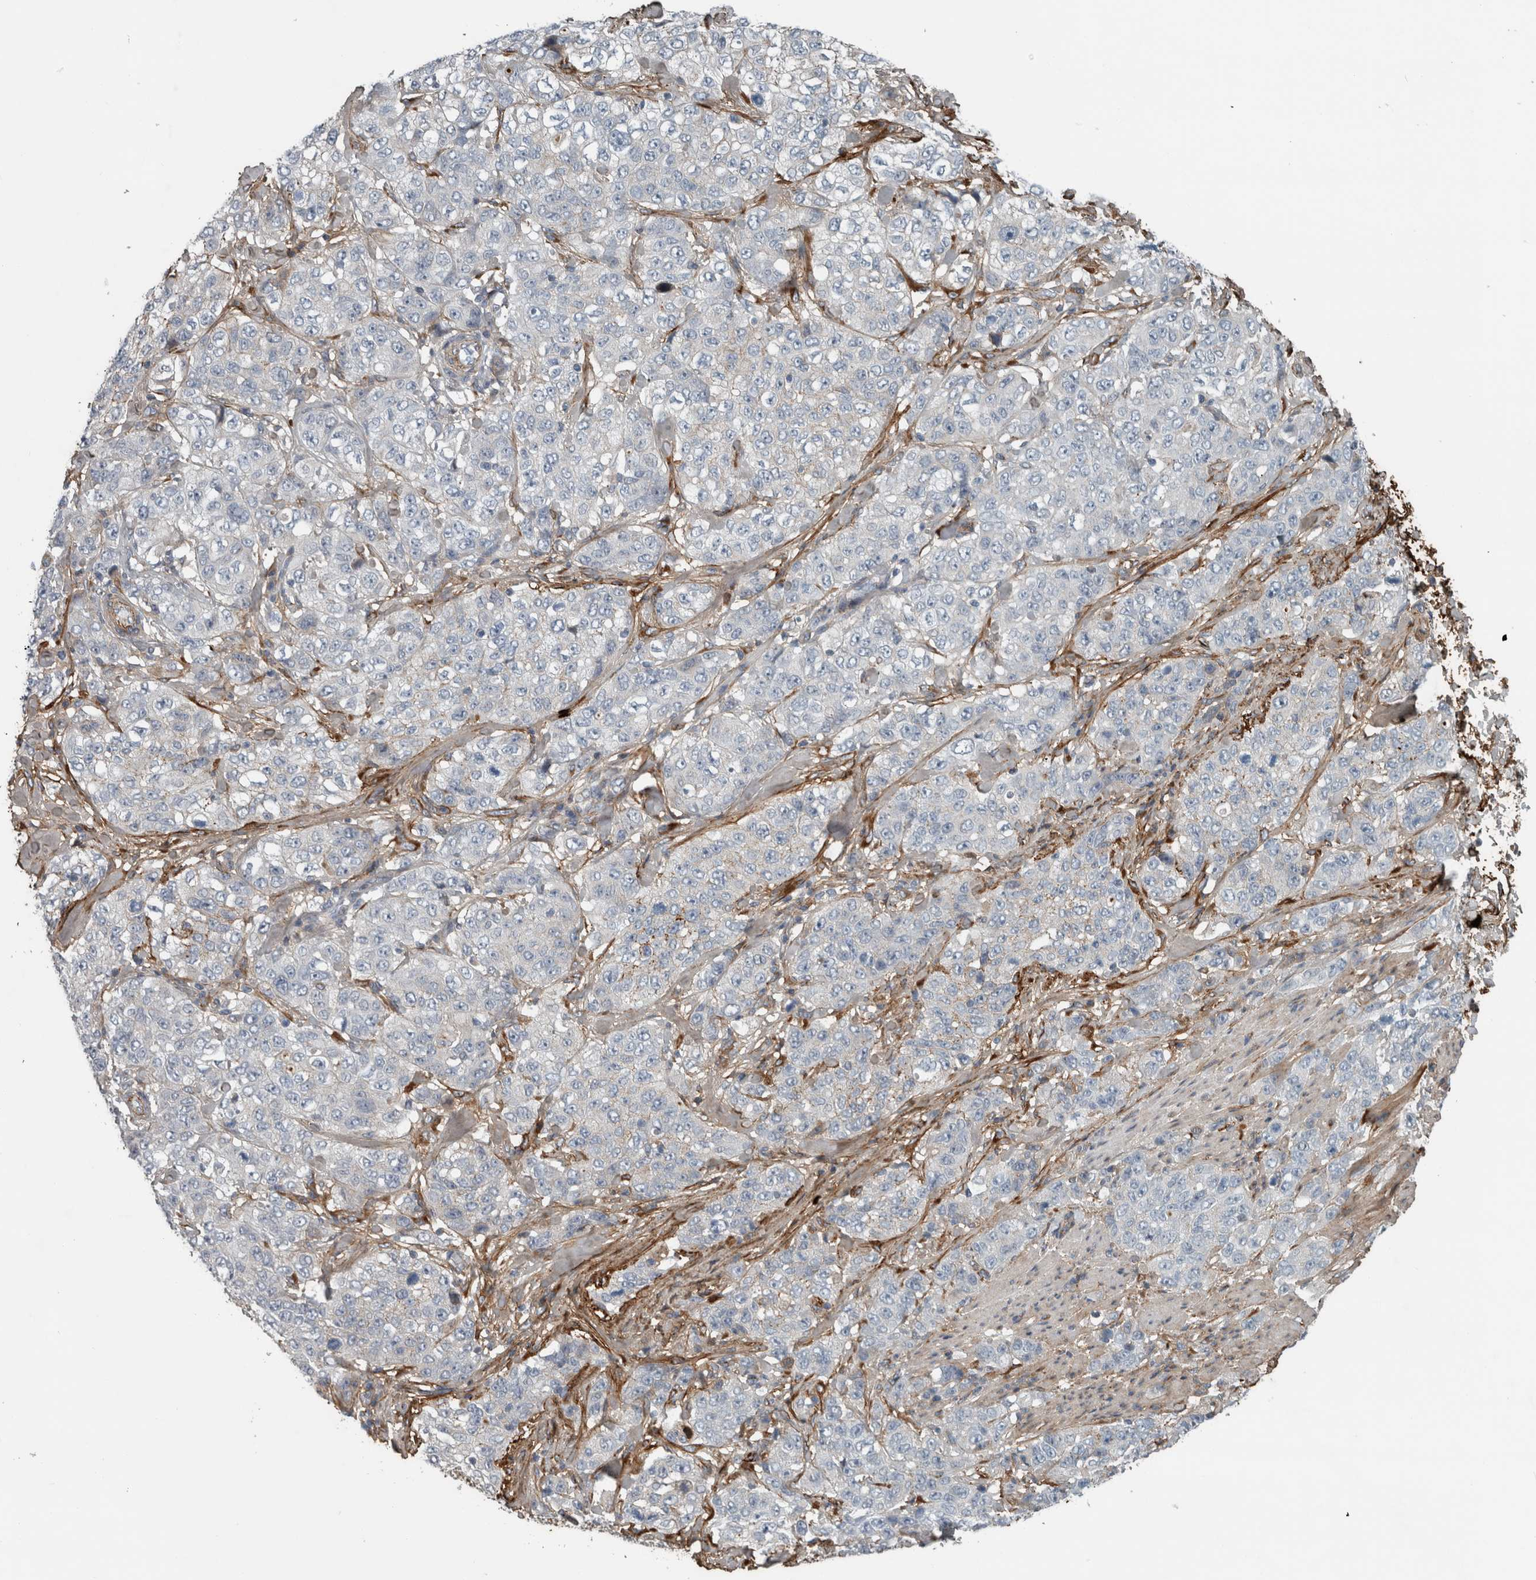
{"staining": {"intensity": "negative", "quantity": "none", "location": "none"}, "tissue": "stomach cancer", "cell_type": "Tumor cells", "image_type": "cancer", "snomed": [{"axis": "morphology", "description": "Adenocarcinoma, NOS"}, {"axis": "topography", "description": "Stomach"}], "caption": "Immunohistochemical staining of human adenocarcinoma (stomach) reveals no significant staining in tumor cells.", "gene": "FN1", "patient": {"sex": "male", "age": 48}}